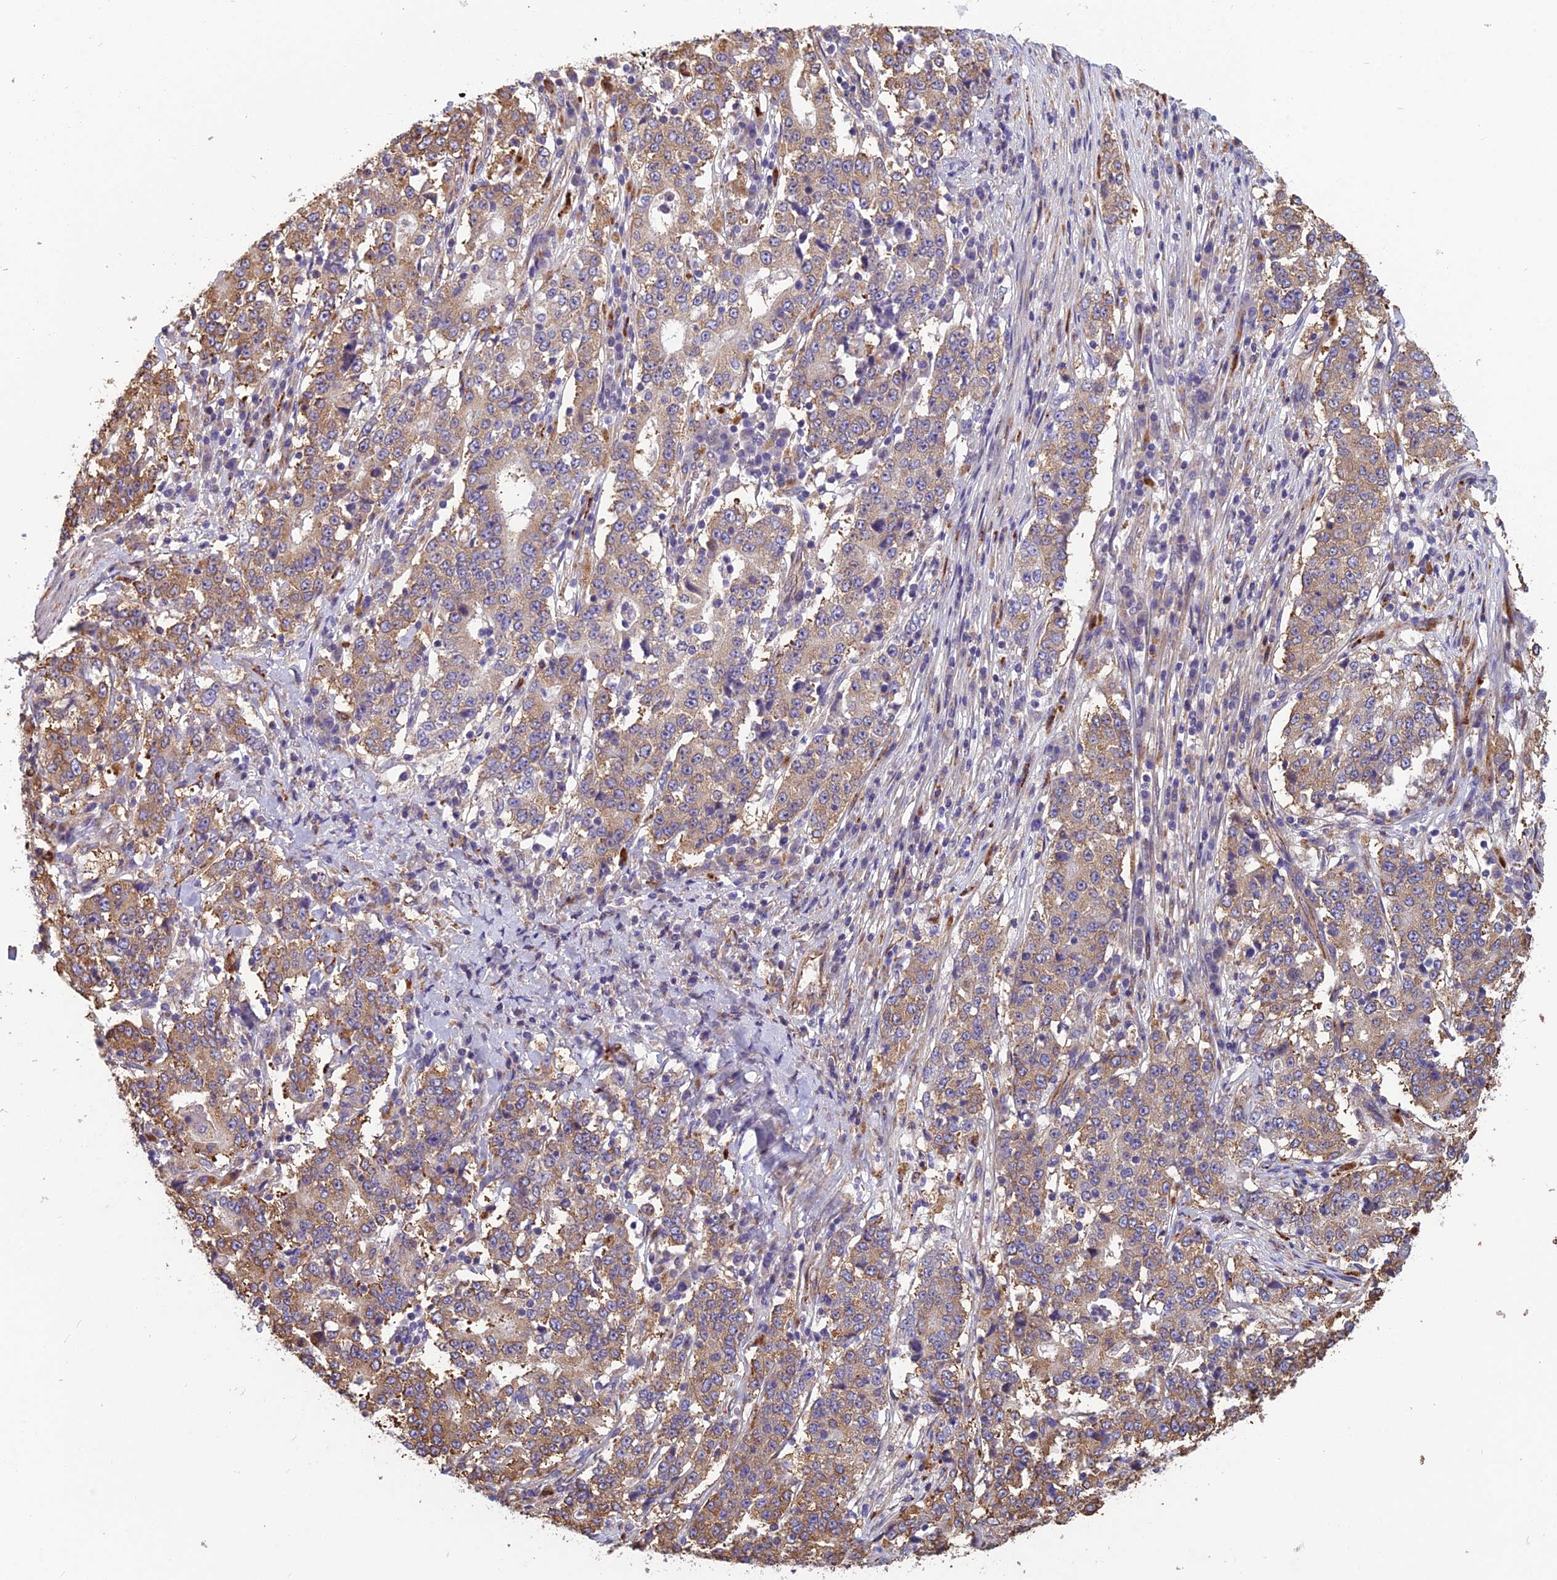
{"staining": {"intensity": "moderate", "quantity": "<25%", "location": "cytoplasmic/membranous"}, "tissue": "stomach cancer", "cell_type": "Tumor cells", "image_type": "cancer", "snomed": [{"axis": "morphology", "description": "Adenocarcinoma, NOS"}, {"axis": "topography", "description": "Stomach"}], "caption": "An immunohistochemistry histopathology image of neoplastic tissue is shown. Protein staining in brown highlights moderate cytoplasmic/membranous positivity in stomach adenocarcinoma within tumor cells. Nuclei are stained in blue.", "gene": "SPDL1", "patient": {"sex": "male", "age": 59}}